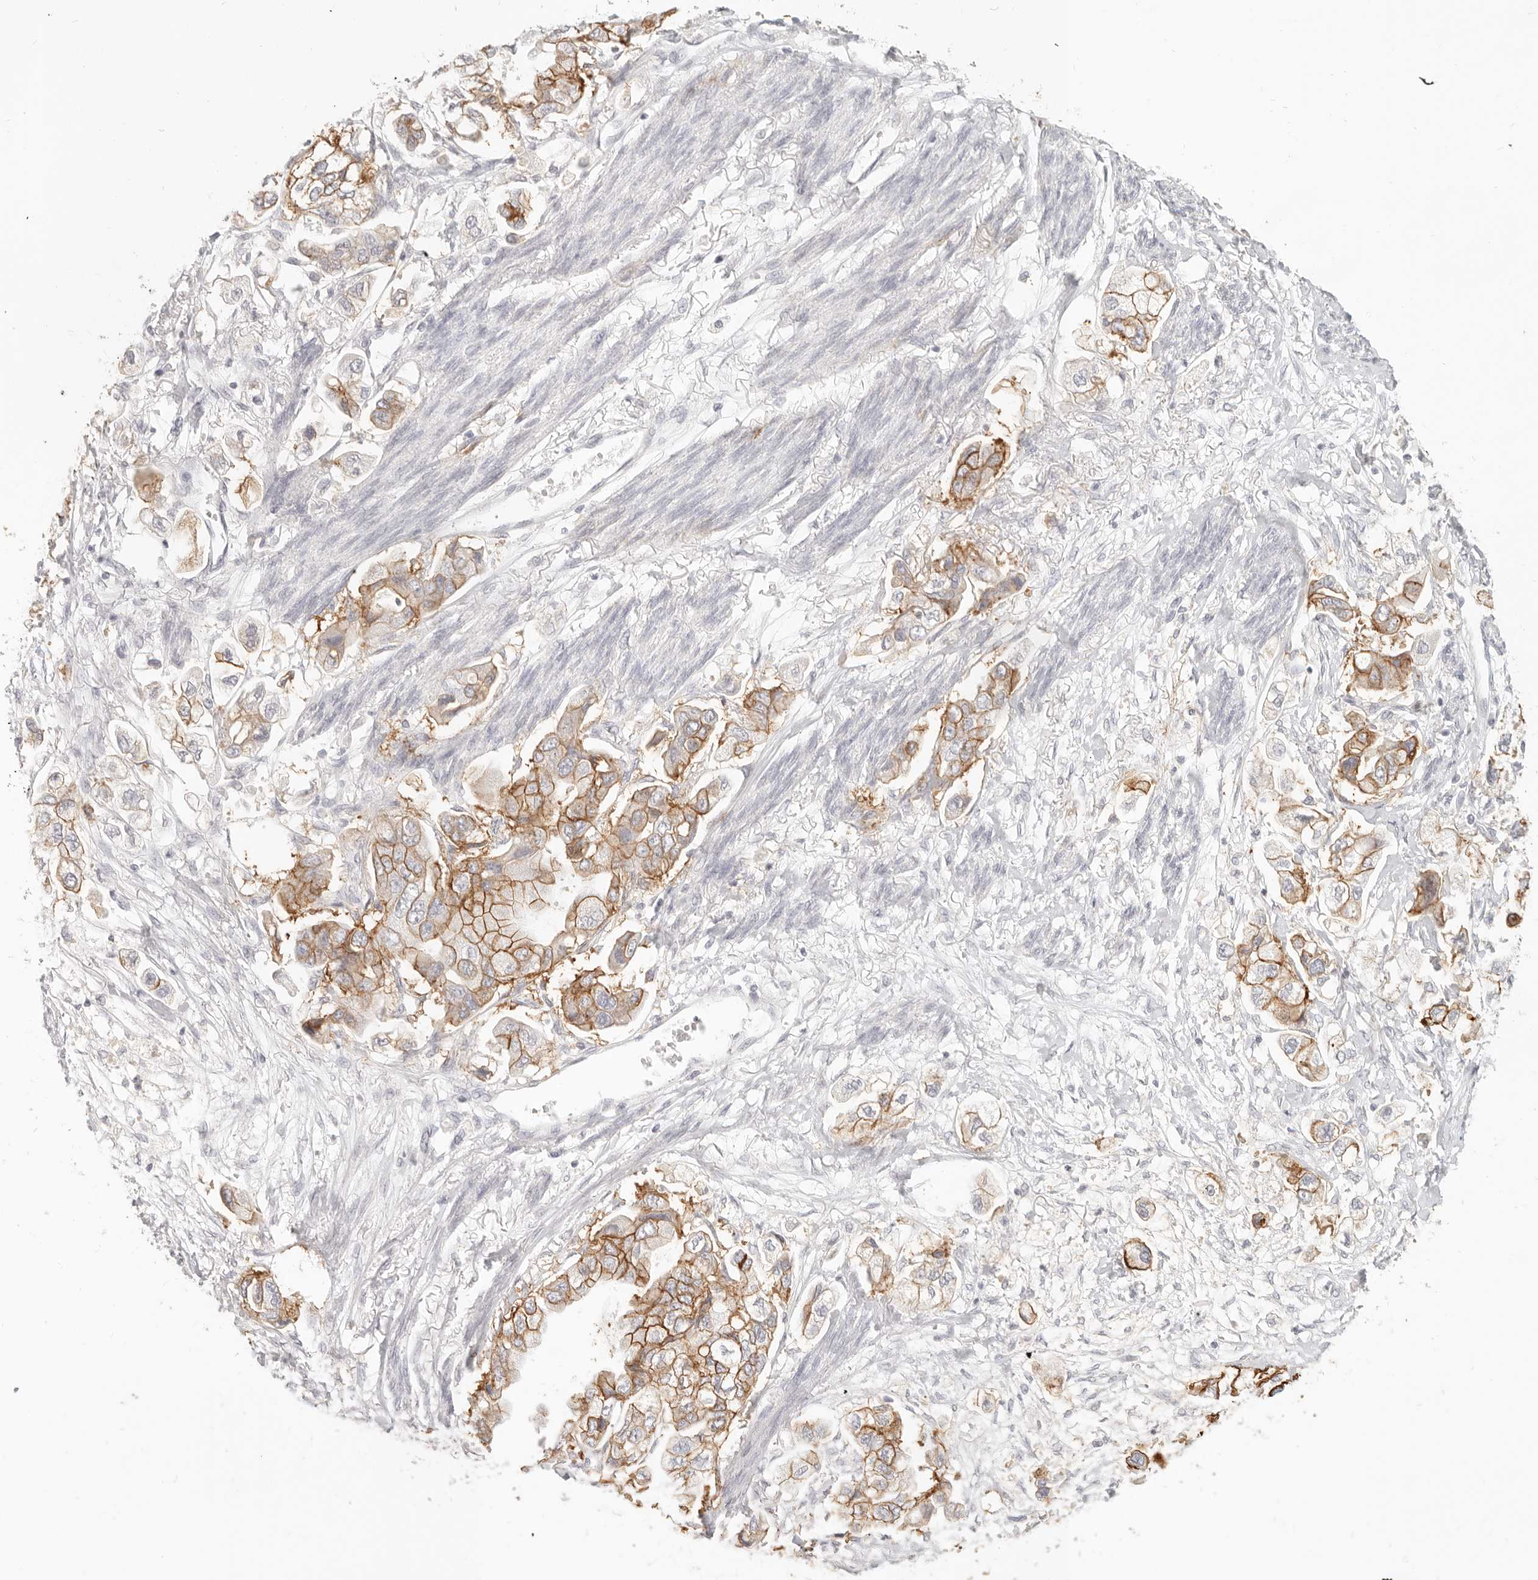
{"staining": {"intensity": "moderate", "quantity": ">75%", "location": "cytoplasmic/membranous"}, "tissue": "stomach cancer", "cell_type": "Tumor cells", "image_type": "cancer", "snomed": [{"axis": "morphology", "description": "Adenocarcinoma, NOS"}, {"axis": "topography", "description": "Stomach"}], "caption": "An immunohistochemistry image of neoplastic tissue is shown. Protein staining in brown labels moderate cytoplasmic/membranous positivity in stomach cancer within tumor cells. (brown staining indicates protein expression, while blue staining denotes nuclei).", "gene": "EPCAM", "patient": {"sex": "male", "age": 62}}